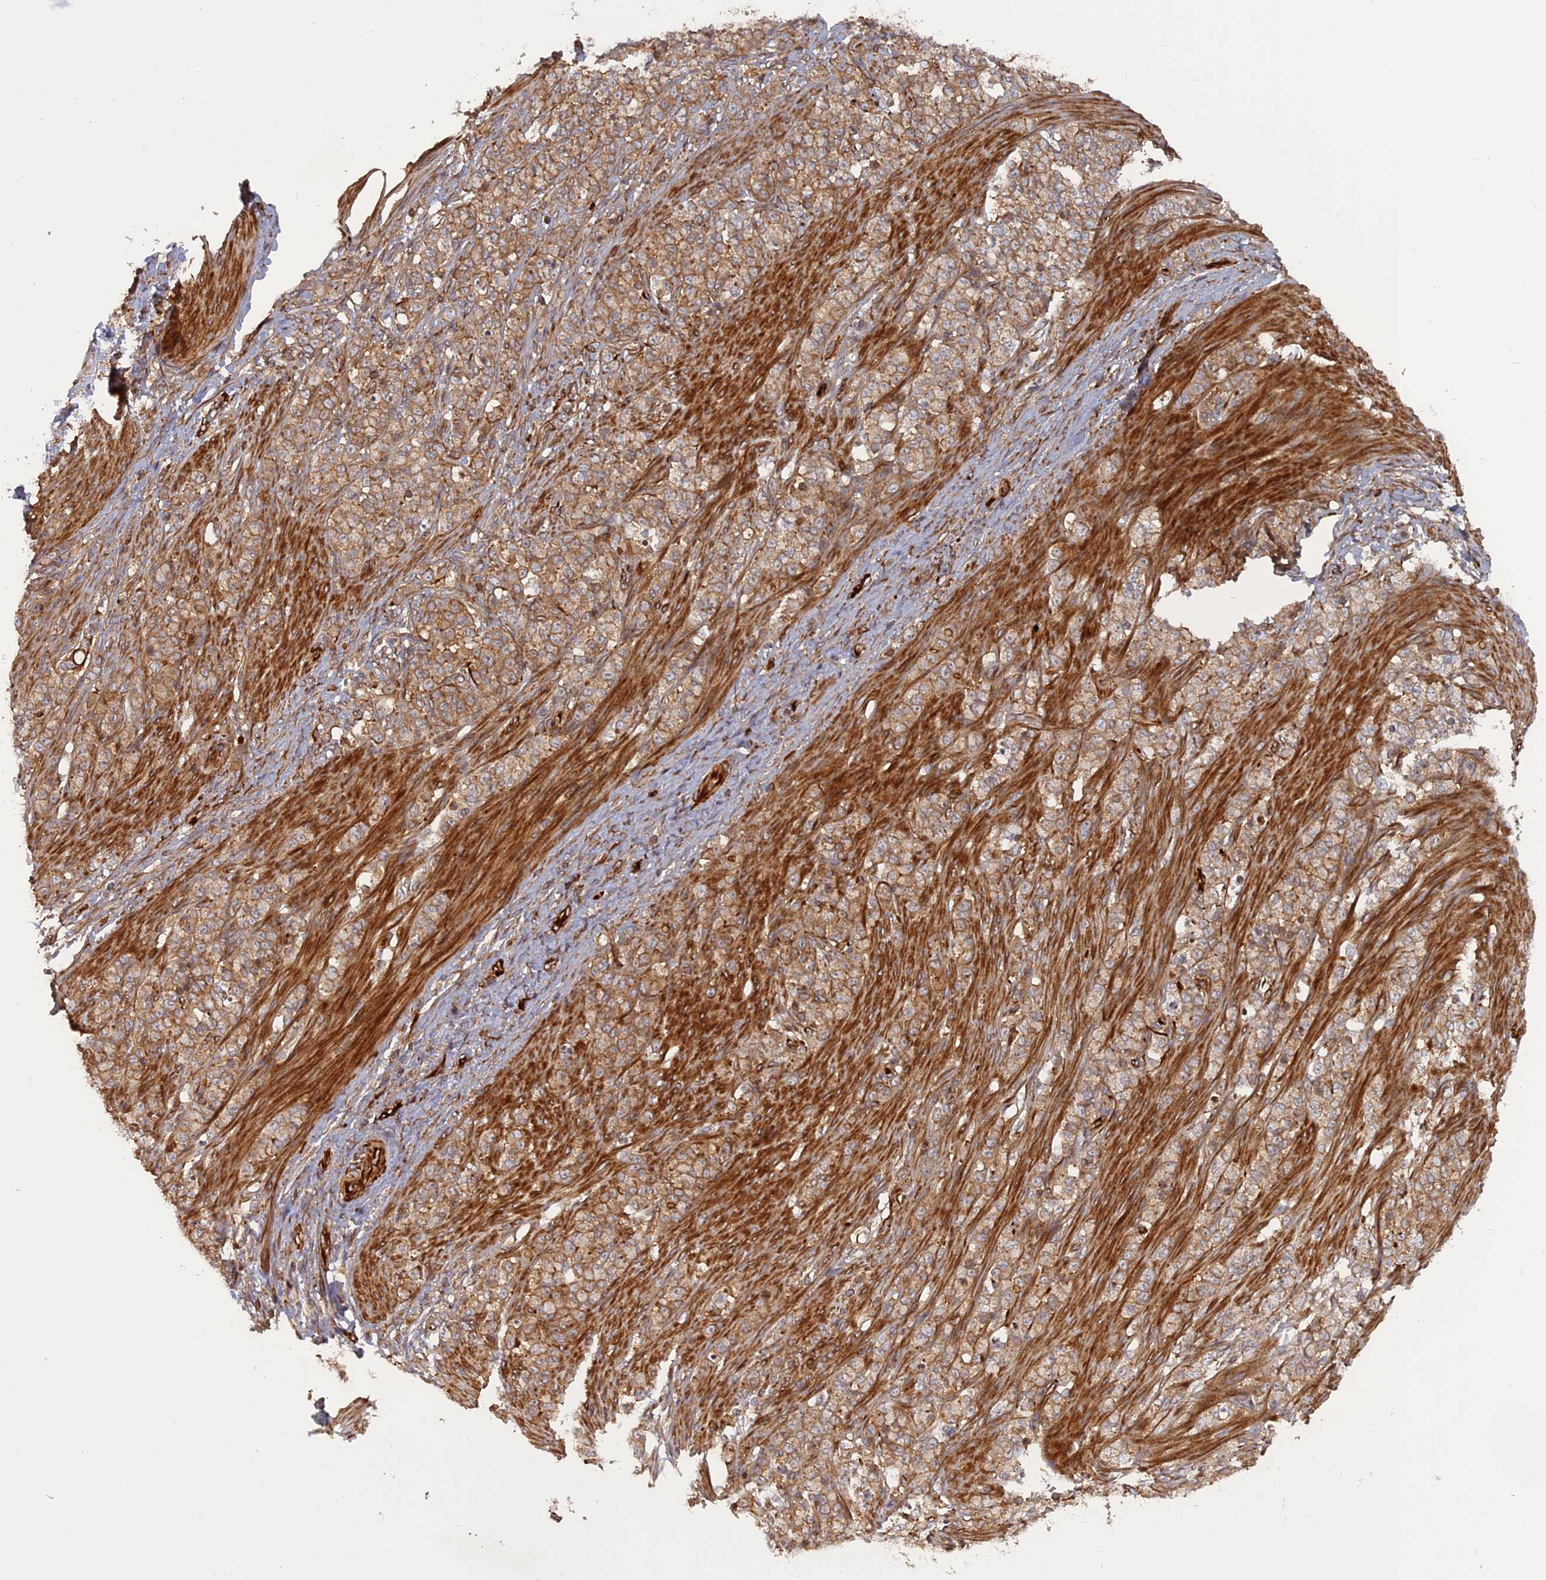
{"staining": {"intensity": "moderate", "quantity": ">75%", "location": "cytoplasmic/membranous"}, "tissue": "stomach cancer", "cell_type": "Tumor cells", "image_type": "cancer", "snomed": [{"axis": "morphology", "description": "Adenocarcinoma, NOS"}, {"axis": "topography", "description": "Stomach"}], "caption": "IHC histopathology image of human adenocarcinoma (stomach) stained for a protein (brown), which reveals medium levels of moderate cytoplasmic/membranous expression in approximately >75% of tumor cells.", "gene": "PHLDB3", "patient": {"sex": "female", "age": 79}}